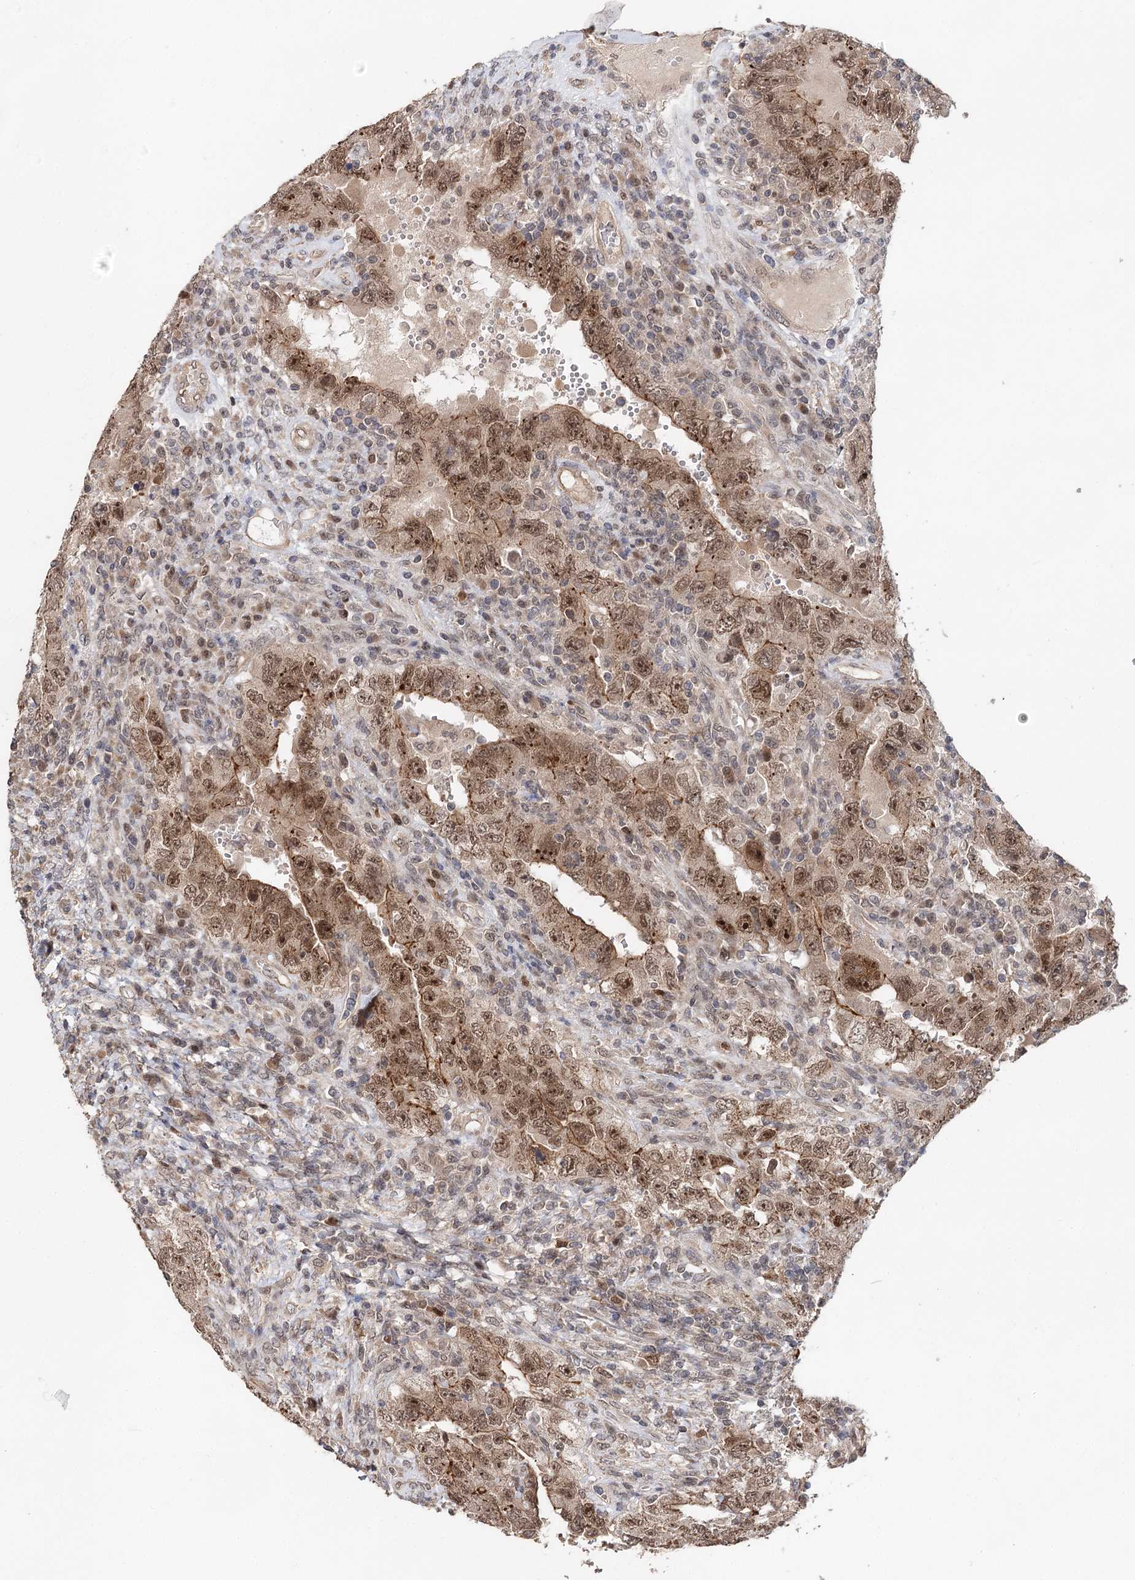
{"staining": {"intensity": "moderate", "quantity": ">75%", "location": "cytoplasmic/membranous,nuclear"}, "tissue": "testis cancer", "cell_type": "Tumor cells", "image_type": "cancer", "snomed": [{"axis": "morphology", "description": "Carcinoma, Embryonal, NOS"}, {"axis": "topography", "description": "Testis"}], "caption": "High-magnification brightfield microscopy of testis embryonal carcinoma stained with DAB (brown) and counterstained with hematoxylin (blue). tumor cells exhibit moderate cytoplasmic/membranous and nuclear staining is appreciated in about>75% of cells. The protein of interest is shown in brown color, while the nuclei are stained blue.", "gene": "NOPCHAP1", "patient": {"sex": "male", "age": 26}}